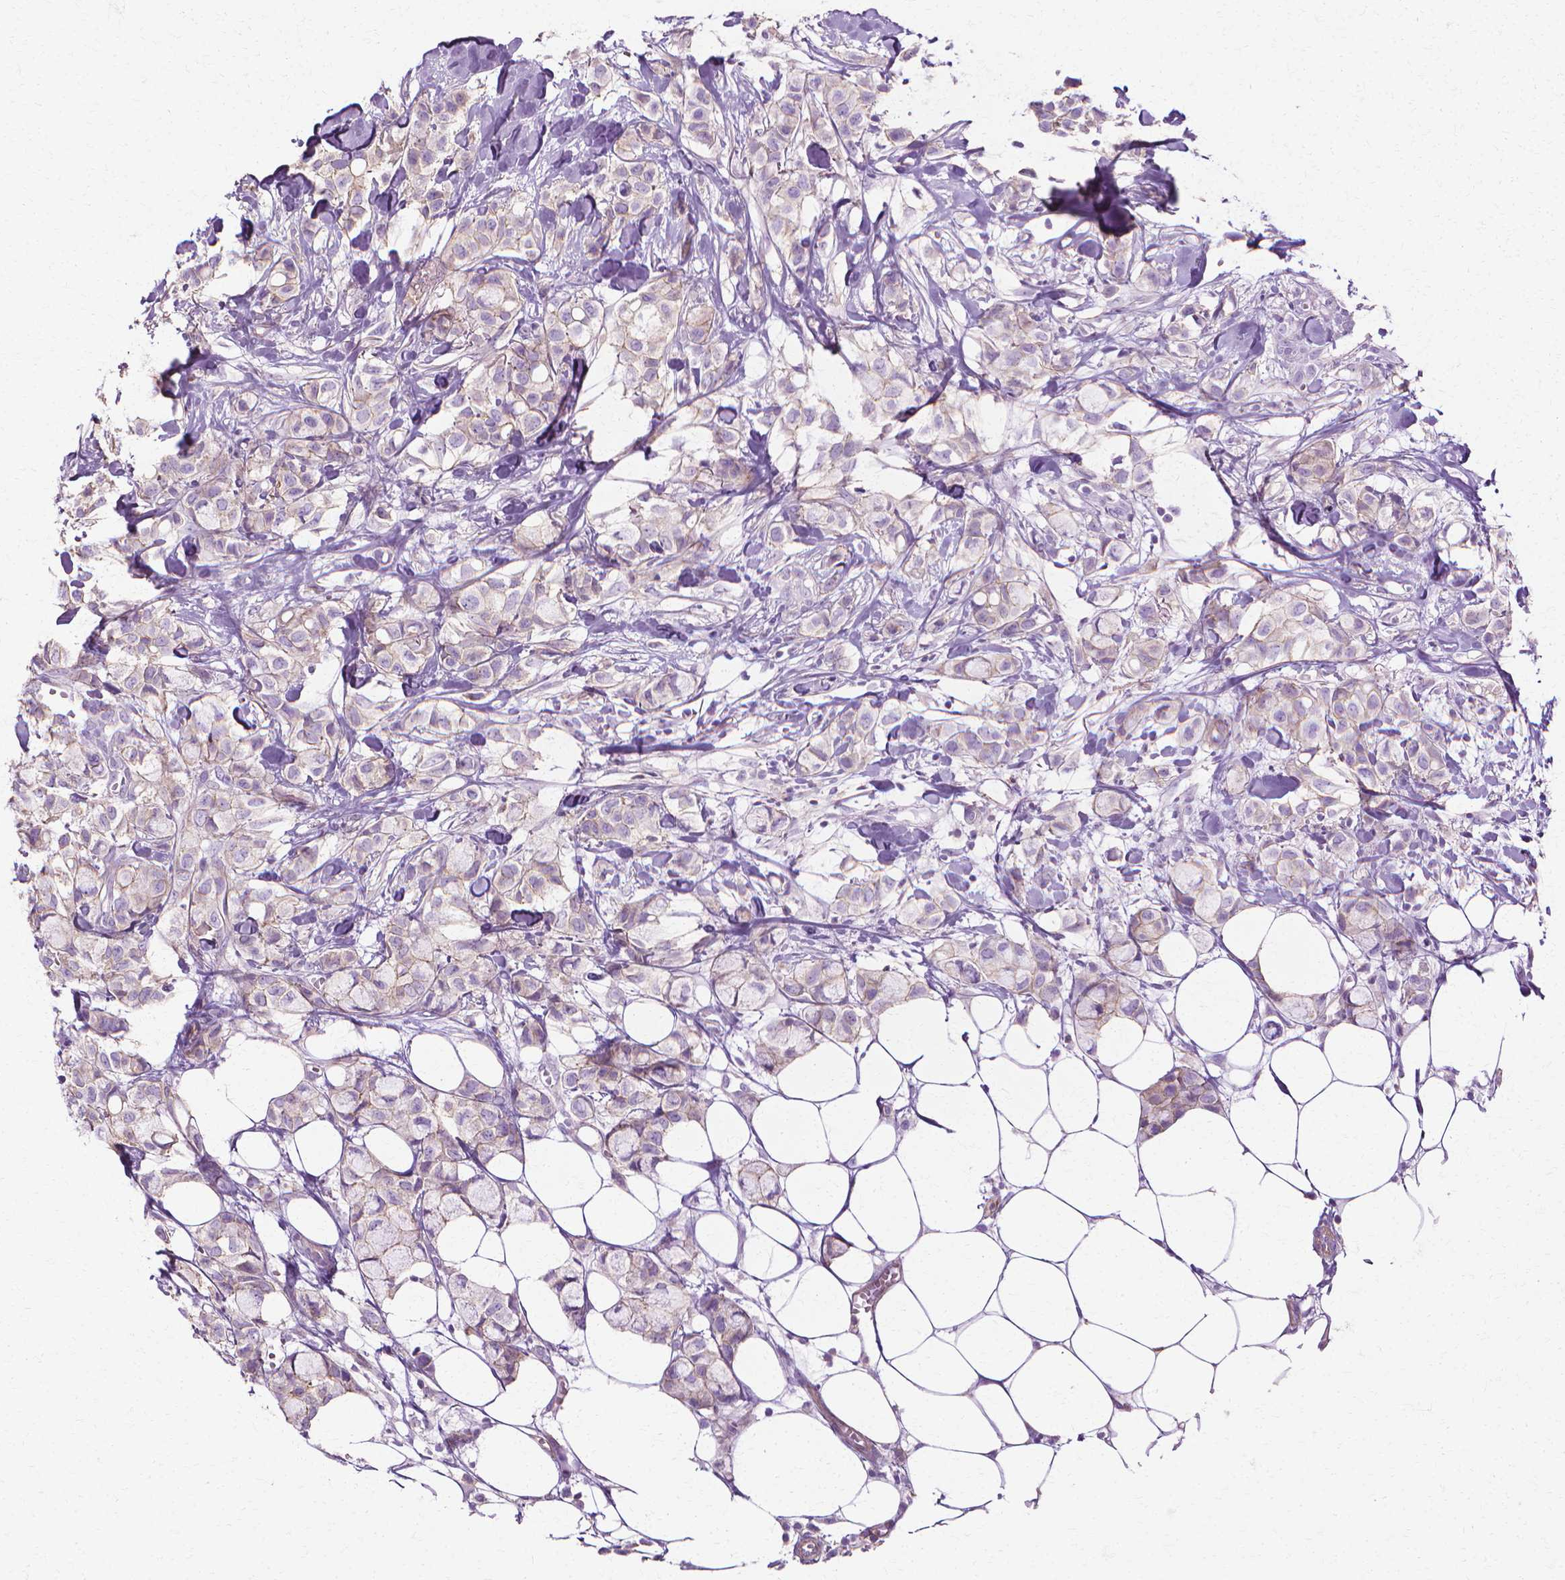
{"staining": {"intensity": "negative", "quantity": "none", "location": "none"}, "tissue": "breast cancer", "cell_type": "Tumor cells", "image_type": "cancer", "snomed": [{"axis": "morphology", "description": "Duct carcinoma"}, {"axis": "topography", "description": "Breast"}], "caption": "A high-resolution photomicrograph shows immunohistochemistry staining of breast invasive ductal carcinoma, which exhibits no significant expression in tumor cells.", "gene": "CFAP157", "patient": {"sex": "female", "age": 85}}